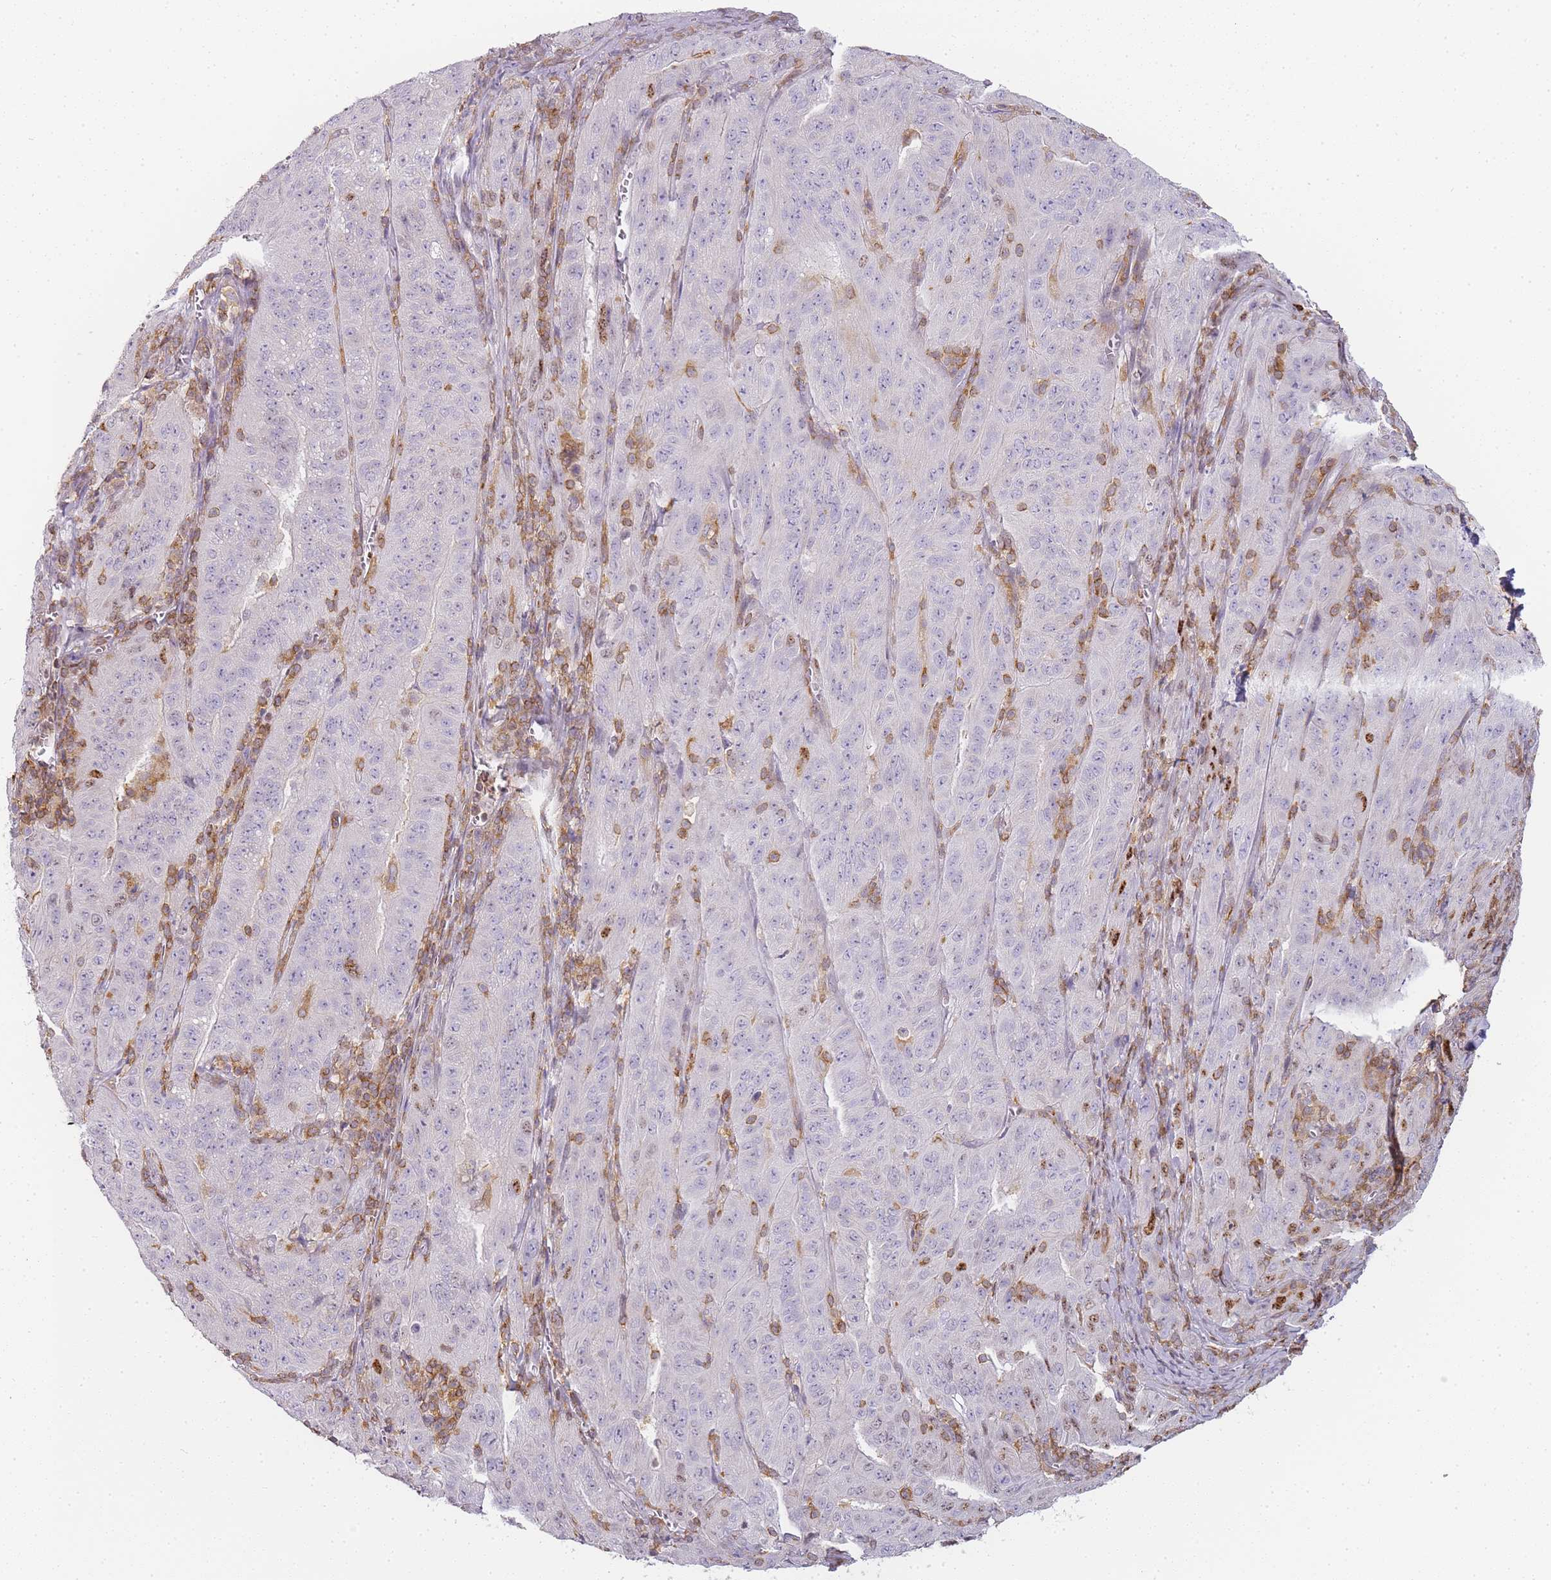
{"staining": {"intensity": "negative", "quantity": "none", "location": "none"}, "tissue": "pancreatic cancer", "cell_type": "Tumor cells", "image_type": "cancer", "snomed": [{"axis": "morphology", "description": "Adenocarcinoma, NOS"}, {"axis": "topography", "description": "Pancreas"}], "caption": "This histopathology image is of pancreatic cancer stained with IHC to label a protein in brown with the nuclei are counter-stained blue. There is no staining in tumor cells.", "gene": "JAKMIP1", "patient": {"sex": "male", "age": 63}}